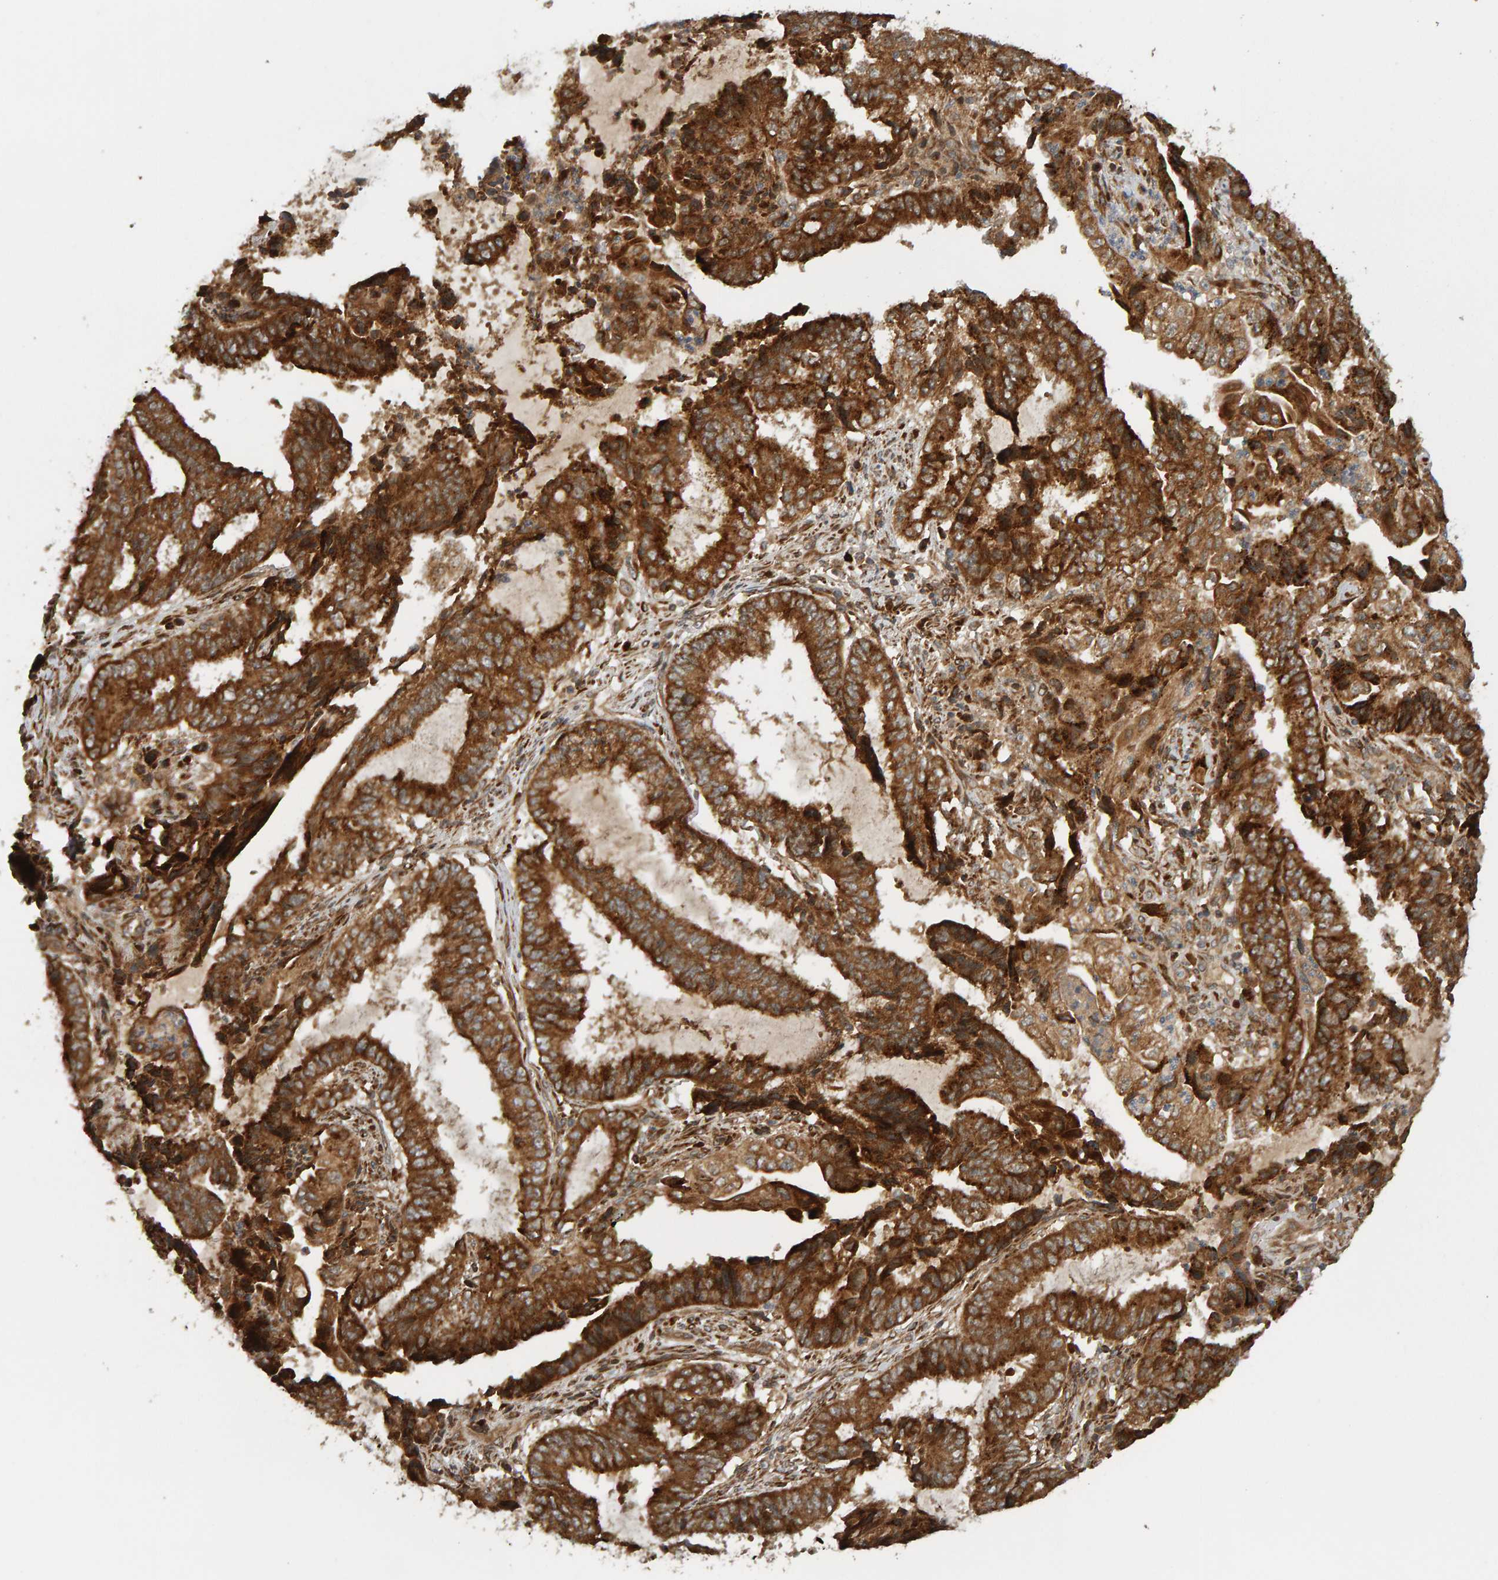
{"staining": {"intensity": "strong", "quantity": ">75%", "location": "cytoplasmic/membranous"}, "tissue": "endometrial cancer", "cell_type": "Tumor cells", "image_type": "cancer", "snomed": [{"axis": "morphology", "description": "Adenocarcinoma, NOS"}, {"axis": "topography", "description": "Endometrium"}], "caption": "The photomicrograph displays immunohistochemical staining of endometrial adenocarcinoma. There is strong cytoplasmic/membranous expression is identified in about >75% of tumor cells. (IHC, brightfield microscopy, high magnification).", "gene": "ZFAND1", "patient": {"sex": "female", "age": 51}}